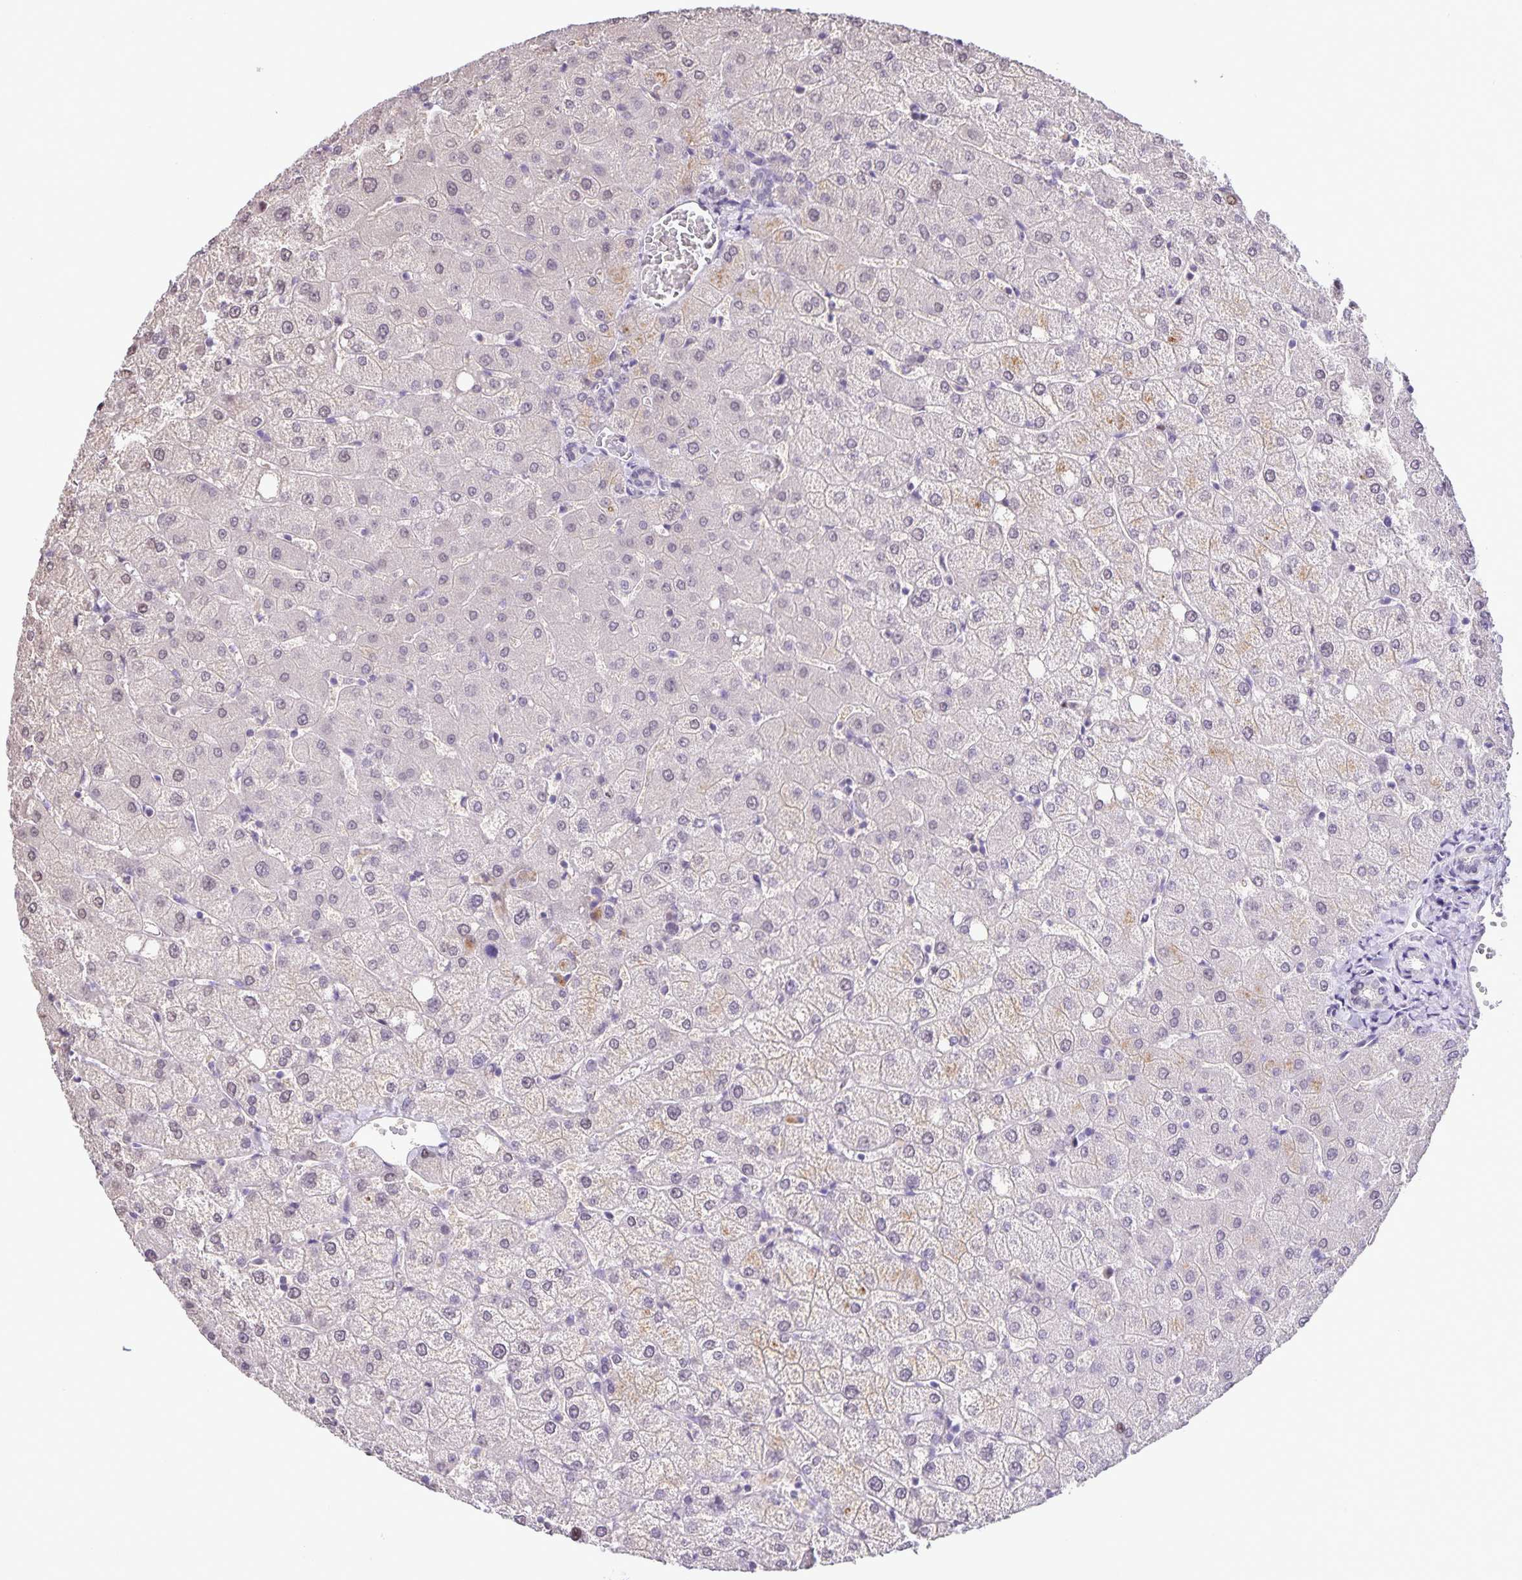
{"staining": {"intensity": "negative", "quantity": "none", "location": "none"}, "tissue": "liver", "cell_type": "Cholangiocytes", "image_type": "normal", "snomed": [{"axis": "morphology", "description": "Normal tissue, NOS"}, {"axis": "topography", "description": "Liver"}], "caption": "Immunohistochemistry of benign liver exhibits no expression in cholangiocytes.", "gene": "ONECUT2", "patient": {"sex": "female", "age": 54}}